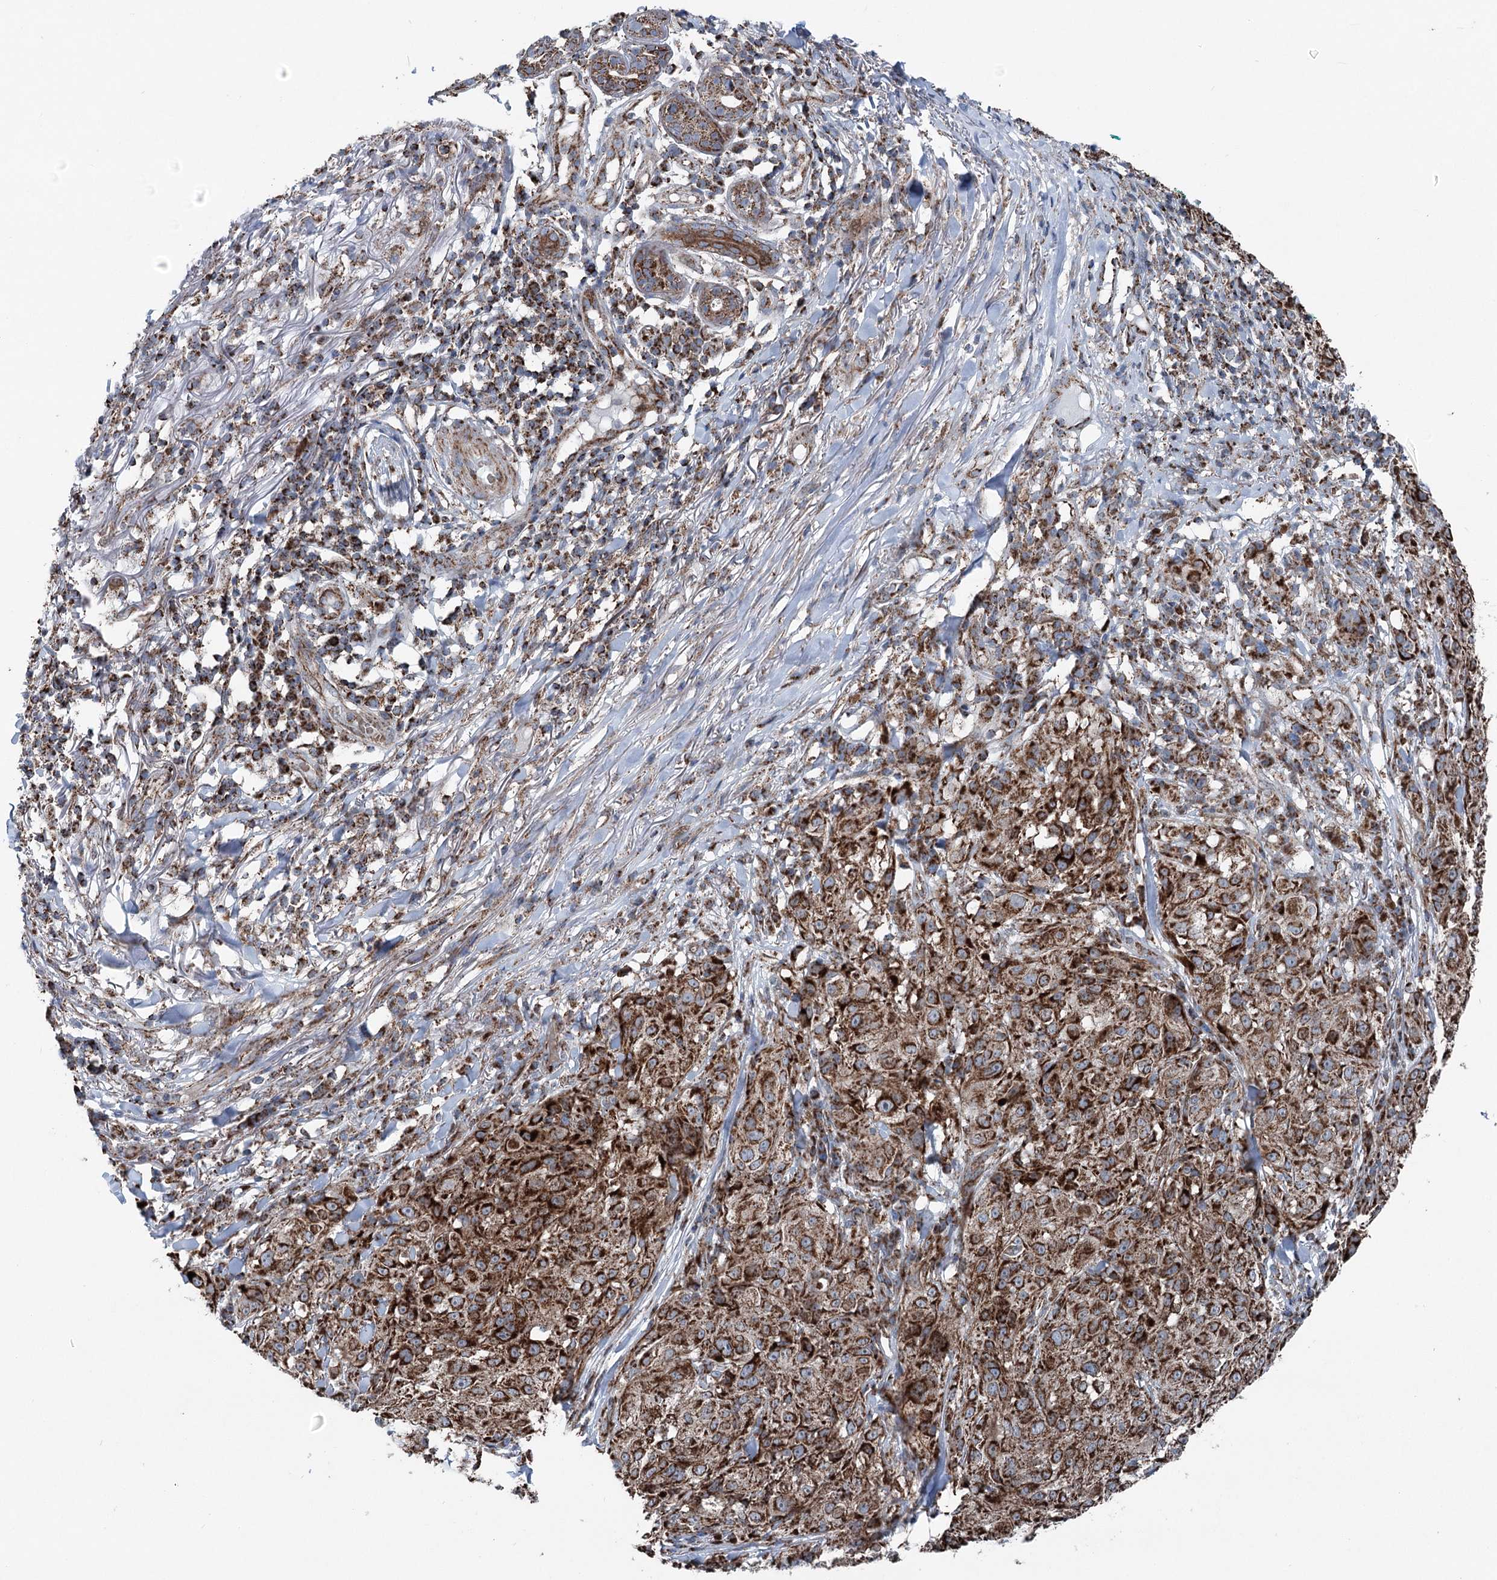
{"staining": {"intensity": "strong", "quantity": "25%-75%", "location": "cytoplasmic/membranous"}, "tissue": "melanoma", "cell_type": "Tumor cells", "image_type": "cancer", "snomed": [{"axis": "morphology", "description": "Necrosis, NOS"}, {"axis": "morphology", "description": "Malignant melanoma, NOS"}, {"axis": "topography", "description": "Skin"}], "caption": "Immunohistochemical staining of melanoma demonstrates high levels of strong cytoplasmic/membranous protein expression in about 25%-75% of tumor cells. Ihc stains the protein of interest in brown and the nuclei are stained blue.", "gene": "UCN3", "patient": {"sex": "female", "age": 87}}